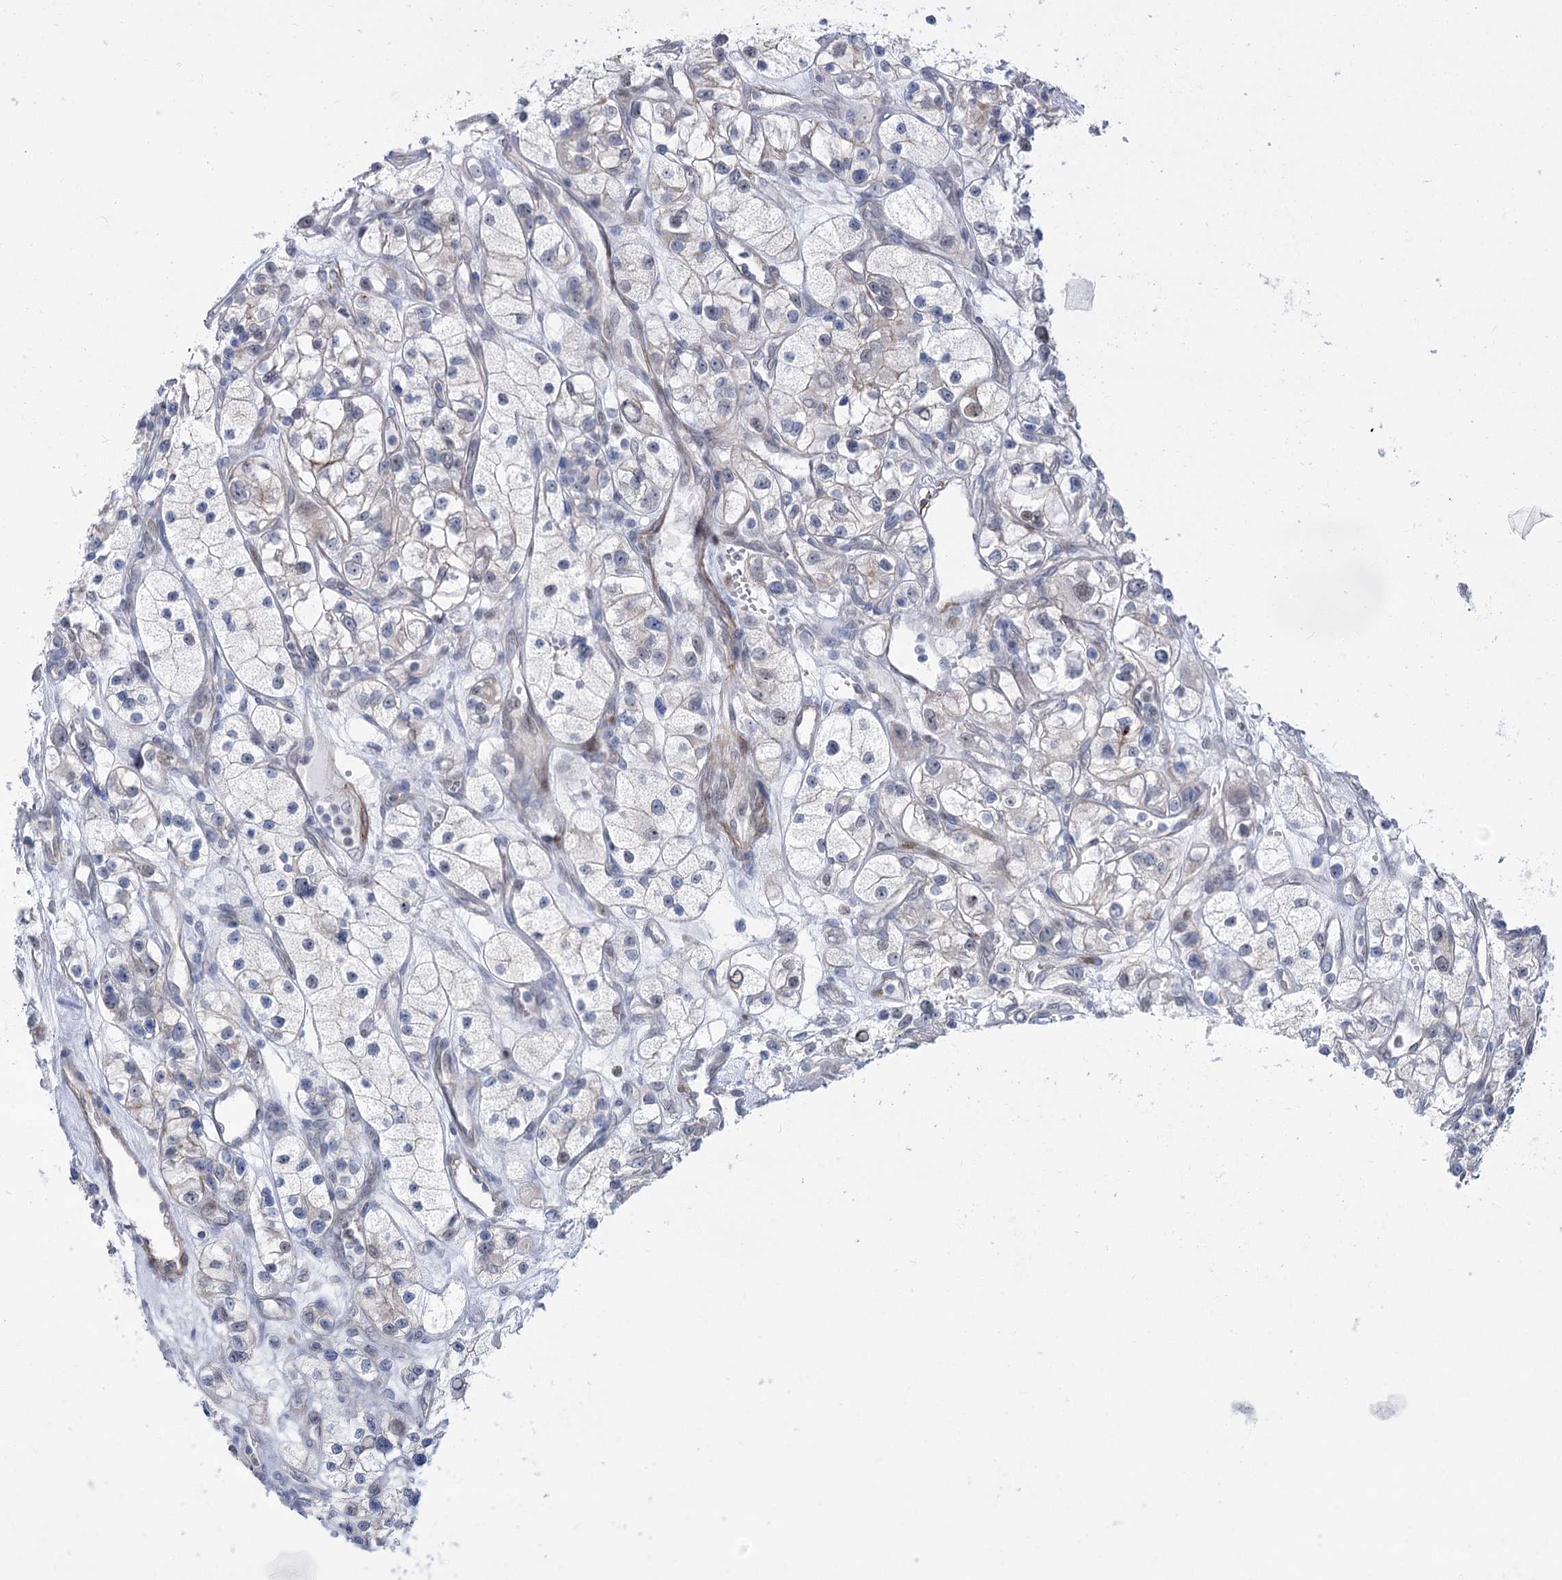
{"staining": {"intensity": "negative", "quantity": "none", "location": "none"}, "tissue": "renal cancer", "cell_type": "Tumor cells", "image_type": "cancer", "snomed": [{"axis": "morphology", "description": "Adenocarcinoma, NOS"}, {"axis": "topography", "description": "Kidney"}], "caption": "High magnification brightfield microscopy of renal cancer stained with DAB (brown) and counterstained with hematoxylin (blue): tumor cells show no significant positivity.", "gene": "ARSI", "patient": {"sex": "female", "age": 57}}